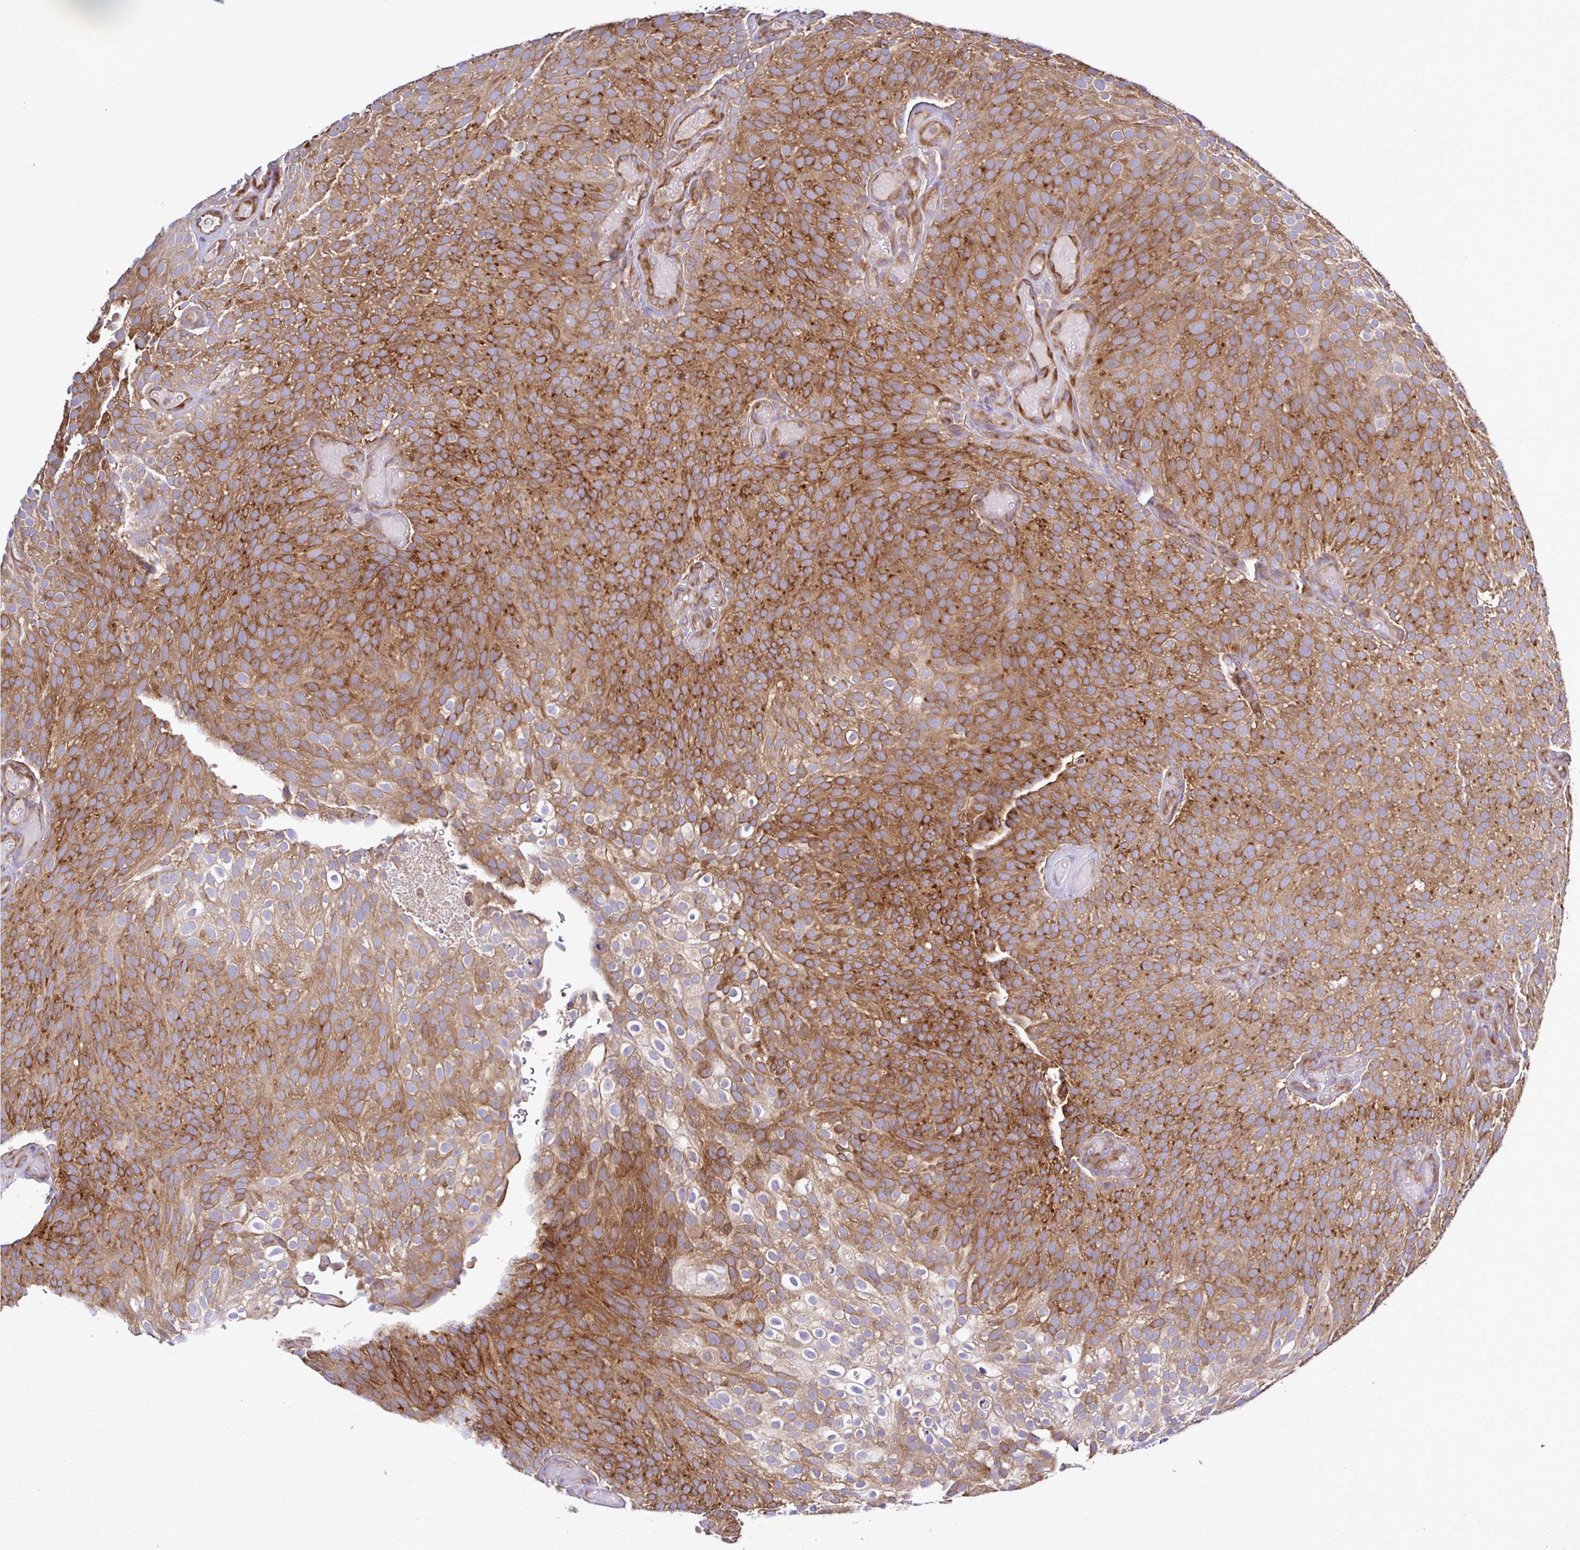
{"staining": {"intensity": "moderate", "quantity": ">75%", "location": "cytoplasmic/membranous"}, "tissue": "urothelial cancer", "cell_type": "Tumor cells", "image_type": "cancer", "snomed": [{"axis": "morphology", "description": "Urothelial carcinoma, Low grade"}, {"axis": "topography", "description": "Urinary bladder"}], "caption": "A histopathology image of human urothelial cancer stained for a protein demonstrates moderate cytoplasmic/membranous brown staining in tumor cells.", "gene": "LARS1", "patient": {"sex": "male", "age": 78}}